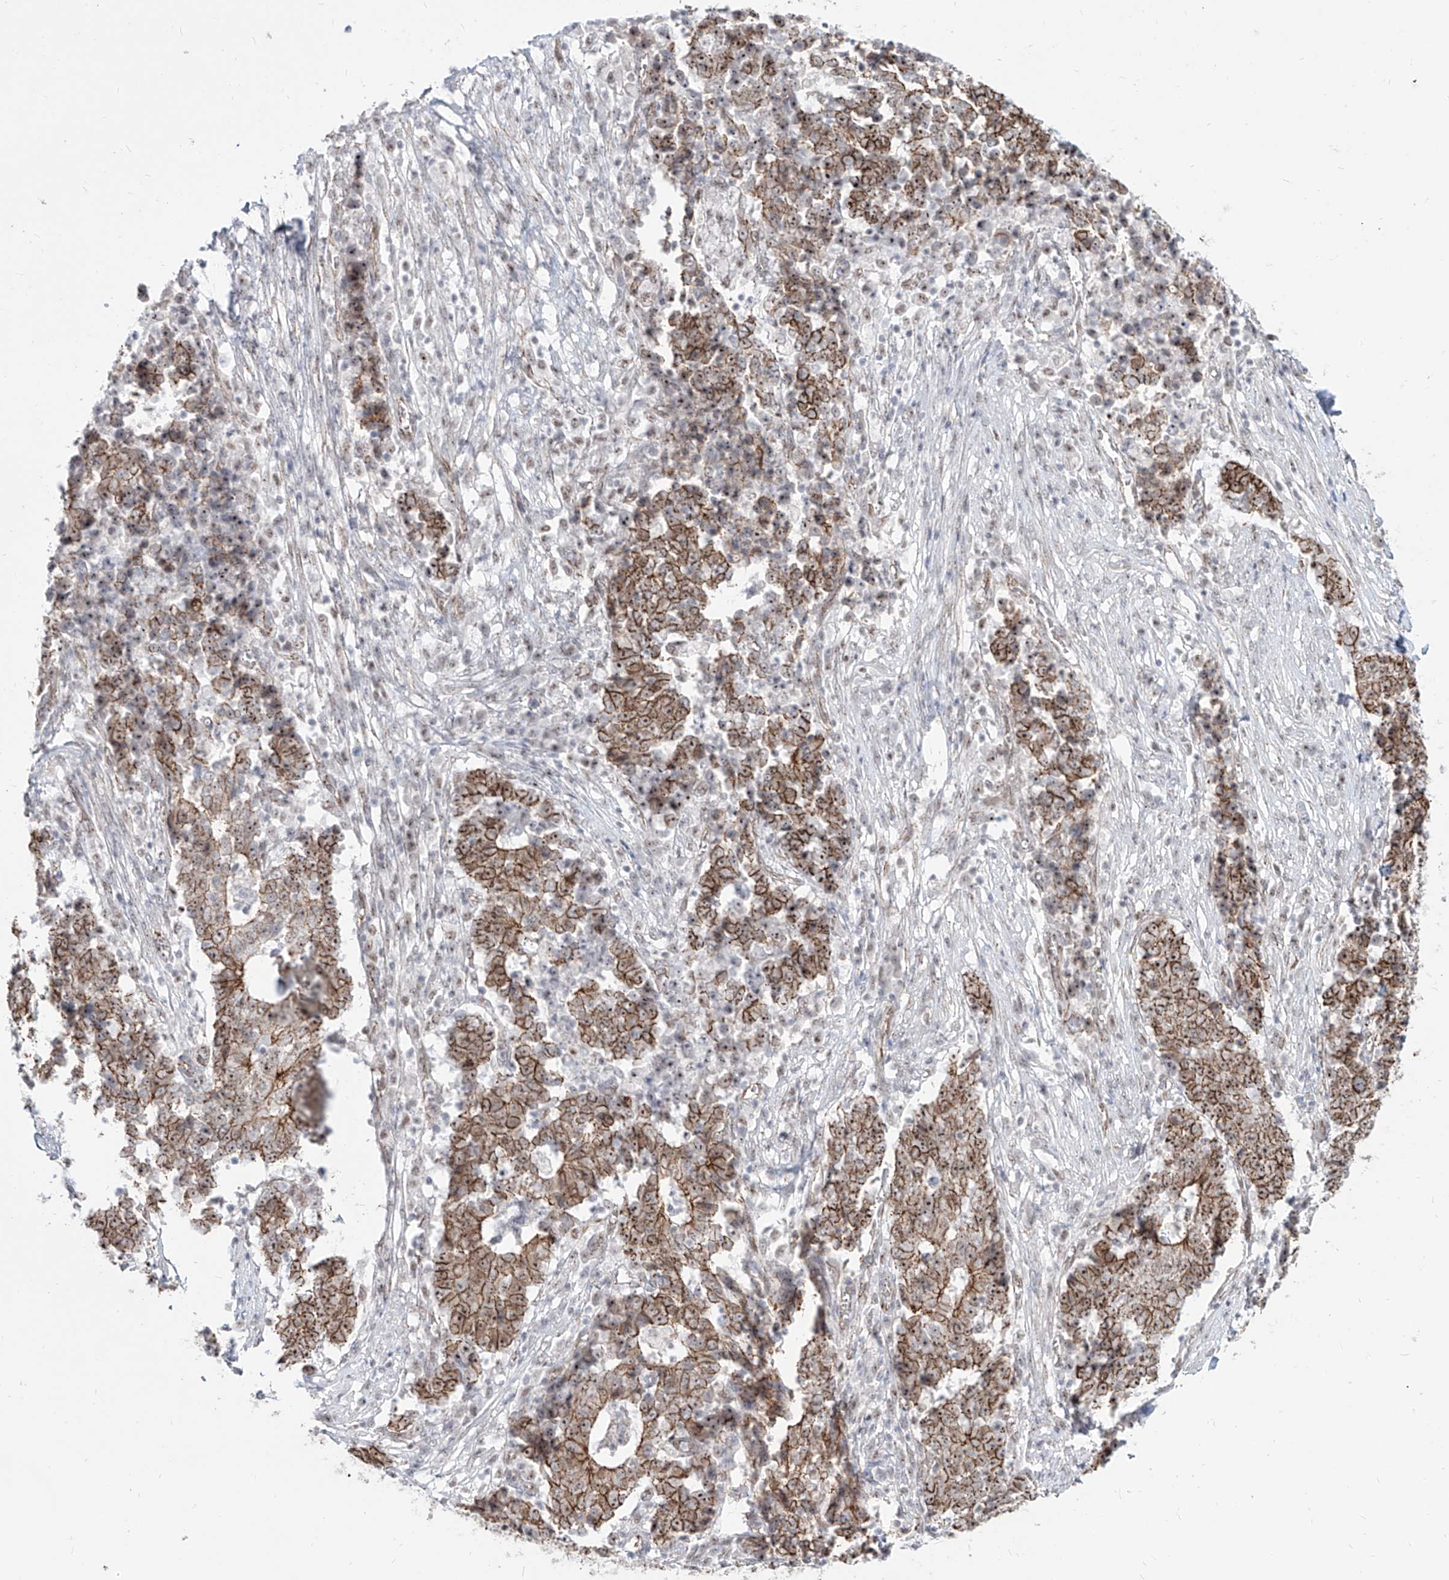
{"staining": {"intensity": "strong", "quantity": ">75%", "location": "cytoplasmic/membranous,nuclear"}, "tissue": "stomach cancer", "cell_type": "Tumor cells", "image_type": "cancer", "snomed": [{"axis": "morphology", "description": "Adenocarcinoma, NOS"}, {"axis": "topography", "description": "Stomach"}], "caption": "A high-resolution photomicrograph shows immunohistochemistry staining of adenocarcinoma (stomach), which shows strong cytoplasmic/membranous and nuclear expression in approximately >75% of tumor cells.", "gene": "ZNF710", "patient": {"sex": "male", "age": 59}}